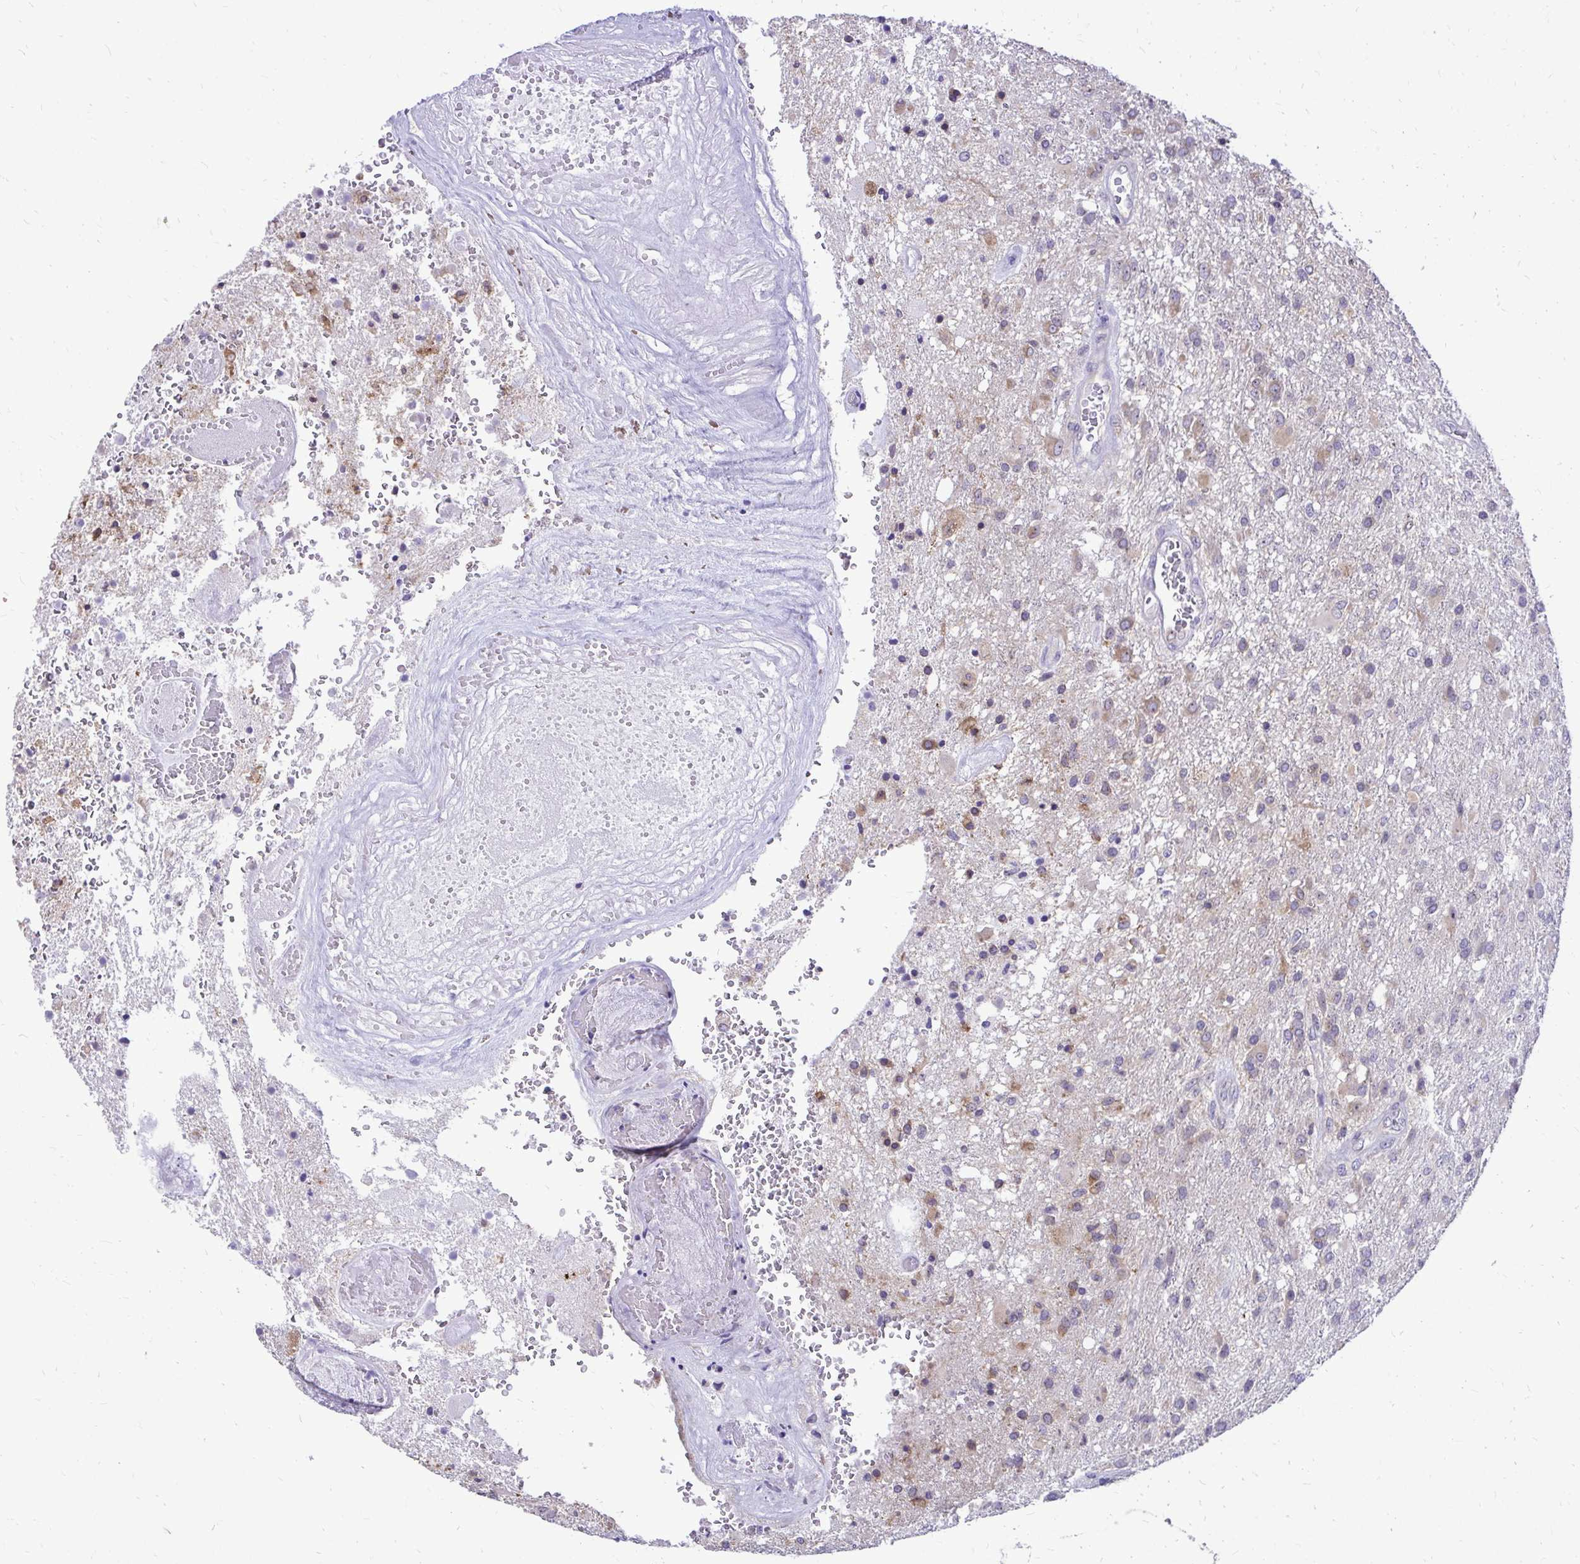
{"staining": {"intensity": "weak", "quantity": "<25%", "location": "cytoplasmic/membranous"}, "tissue": "glioma", "cell_type": "Tumor cells", "image_type": "cancer", "snomed": [{"axis": "morphology", "description": "Glioma, malignant, High grade"}, {"axis": "topography", "description": "Brain"}], "caption": "A high-resolution image shows immunohistochemistry (IHC) staining of high-grade glioma (malignant), which reveals no significant positivity in tumor cells.", "gene": "NIFK", "patient": {"sex": "female", "age": 74}}